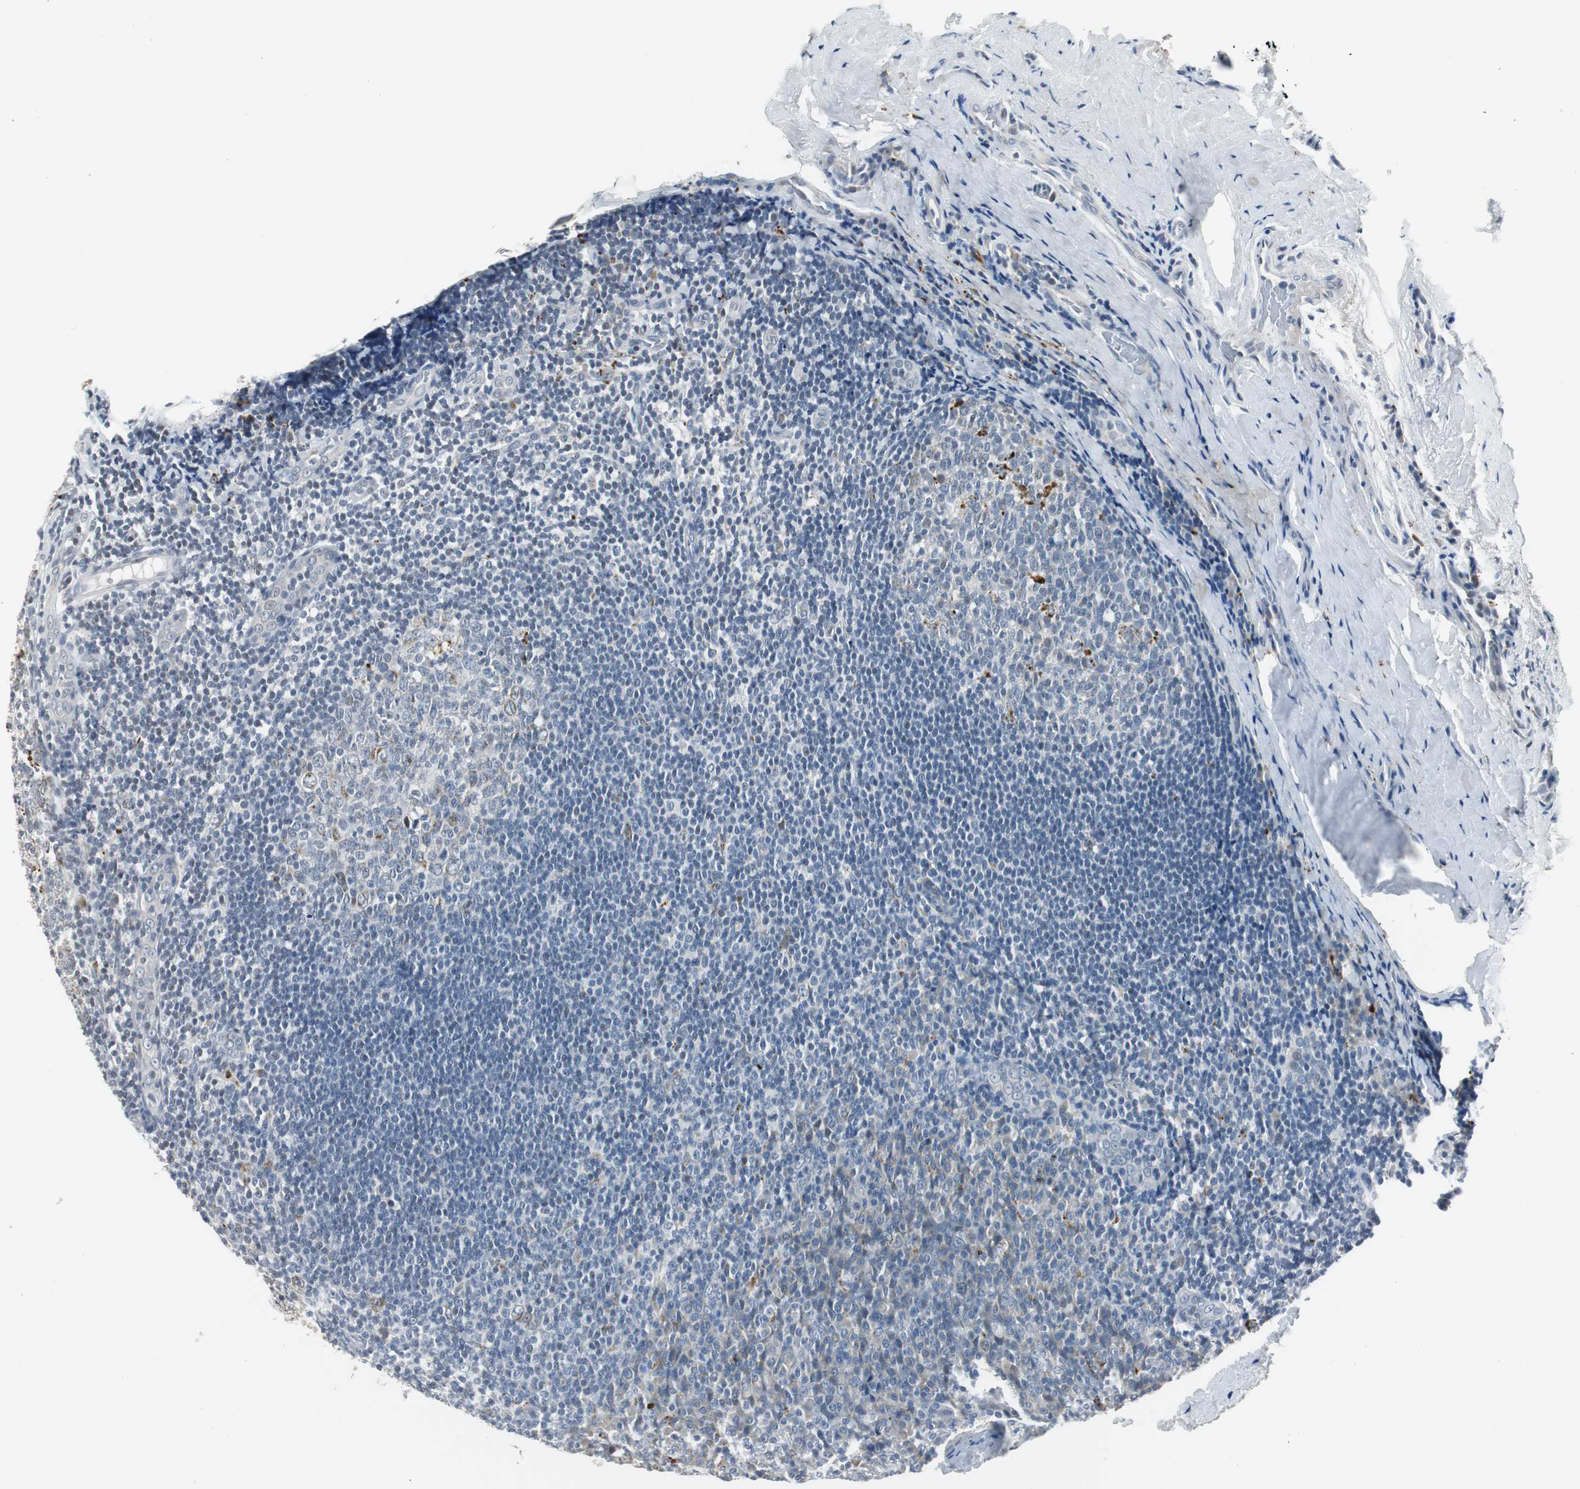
{"staining": {"intensity": "moderate", "quantity": "<25%", "location": "cytoplasmic/membranous"}, "tissue": "tonsil", "cell_type": "Germinal center cells", "image_type": "normal", "snomed": [{"axis": "morphology", "description": "Normal tissue, NOS"}, {"axis": "topography", "description": "Tonsil"}], "caption": "Protein analysis of benign tonsil demonstrates moderate cytoplasmic/membranous staining in approximately <25% of germinal center cells.", "gene": "NLGN1", "patient": {"sex": "male", "age": 31}}